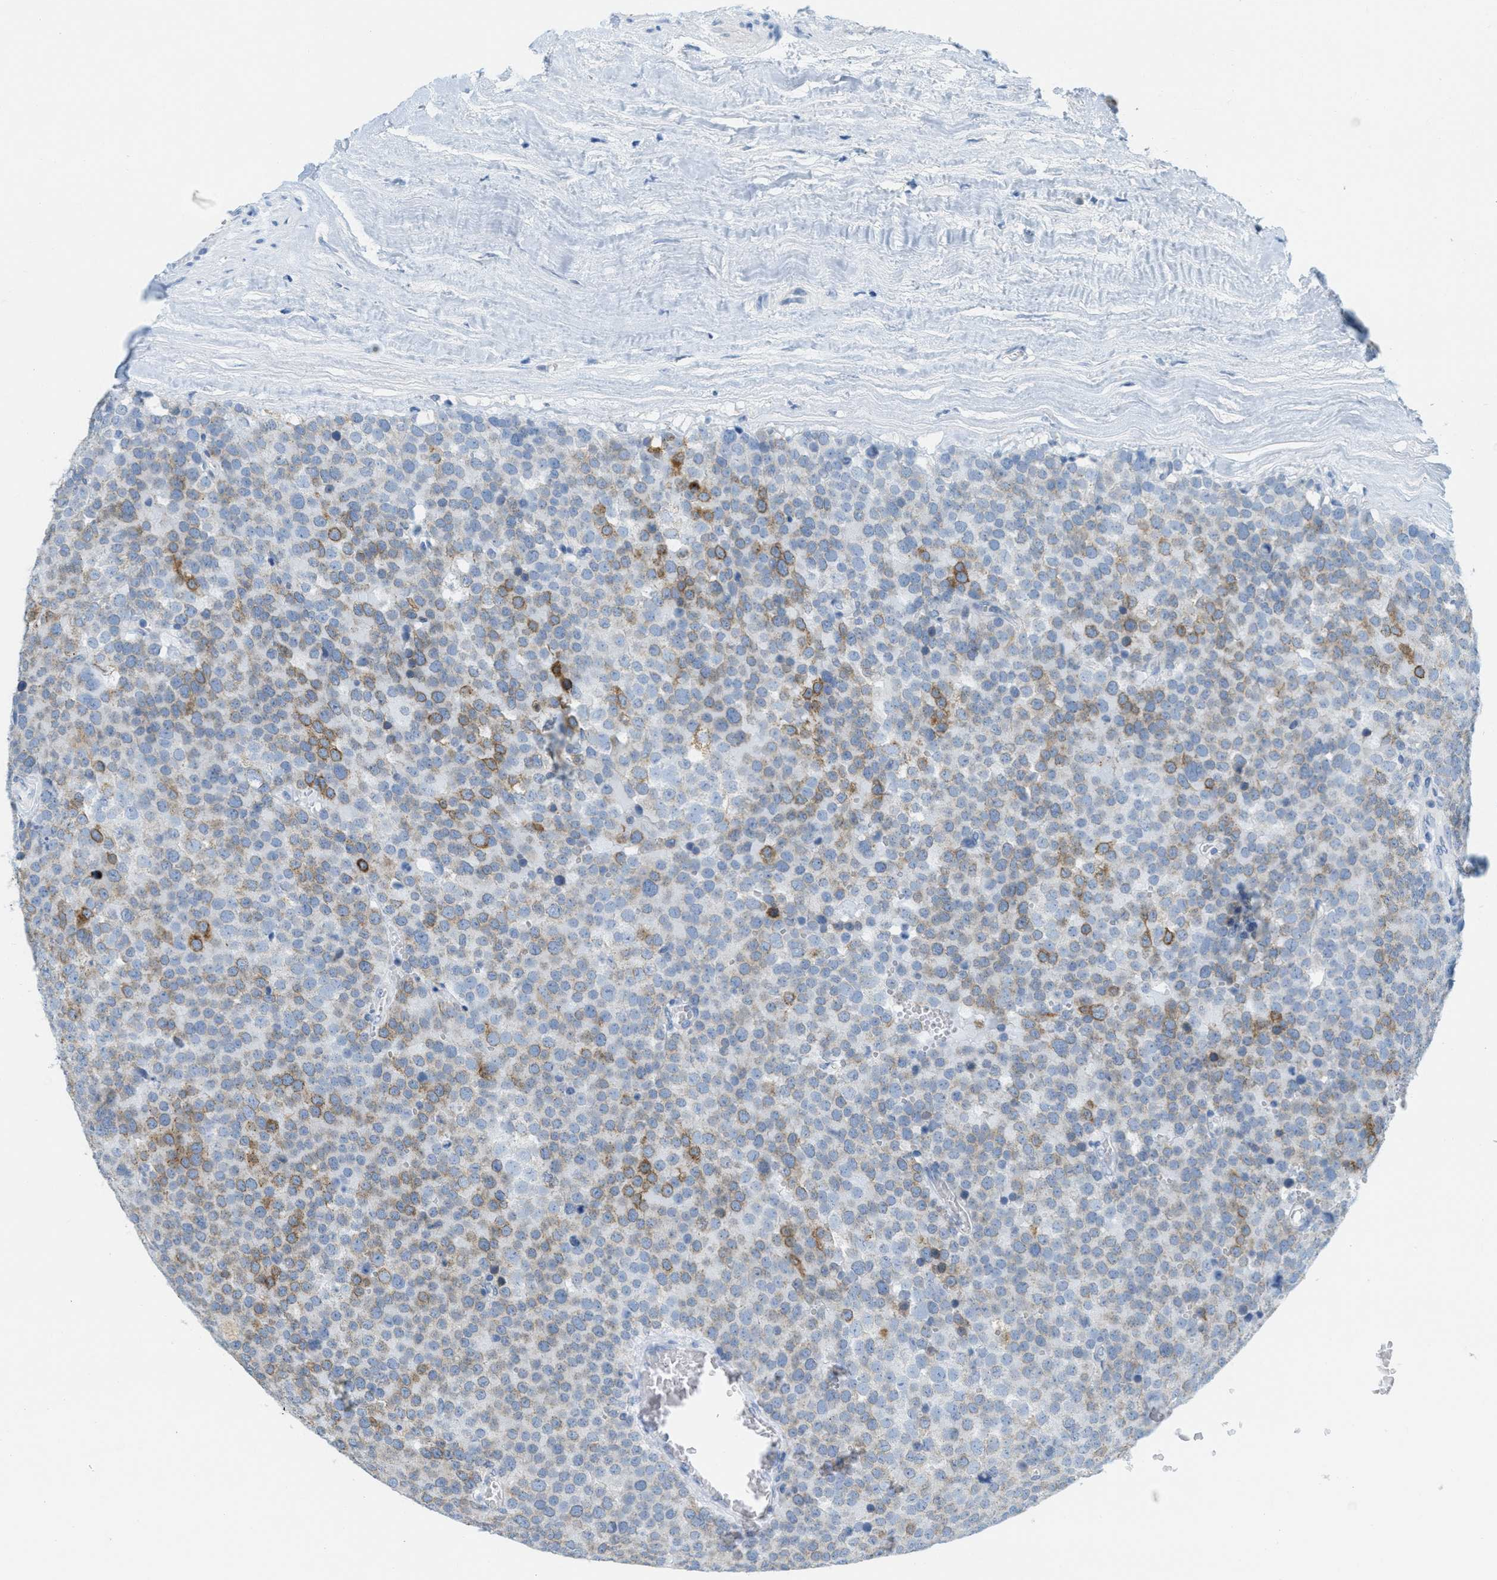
{"staining": {"intensity": "weak", "quantity": "25%-75%", "location": "cytoplasmic/membranous"}, "tissue": "testis cancer", "cell_type": "Tumor cells", "image_type": "cancer", "snomed": [{"axis": "morphology", "description": "Normal tissue, NOS"}, {"axis": "morphology", "description": "Seminoma, NOS"}, {"axis": "topography", "description": "Testis"}], "caption": "IHC micrograph of testis seminoma stained for a protein (brown), which exhibits low levels of weak cytoplasmic/membranous staining in approximately 25%-75% of tumor cells.", "gene": "TEX264", "patient": {"sex": "male", "age": 71}}